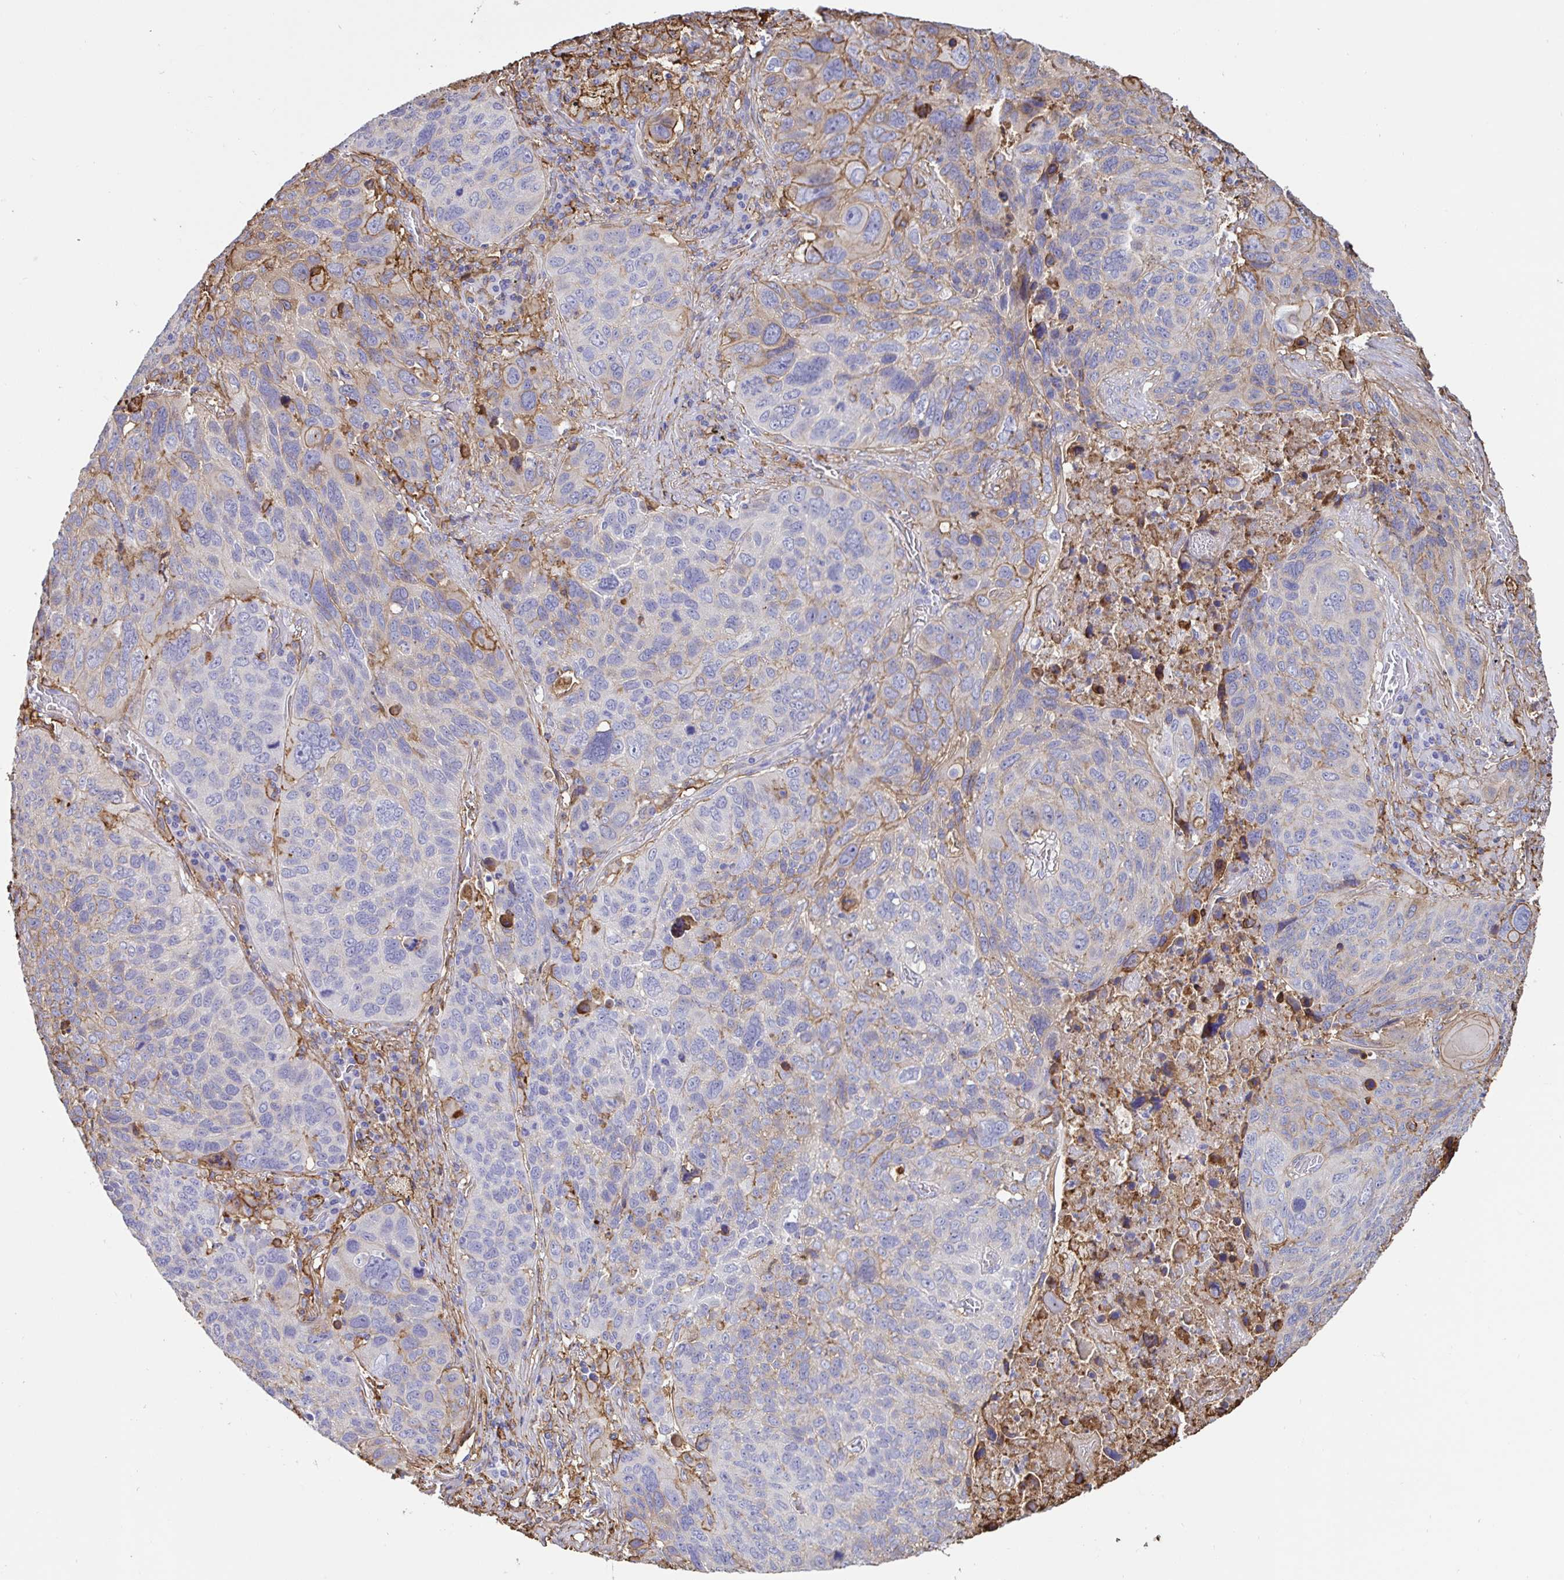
{"staining": {"intensity": "weak", "quantity": "25%-75%", "location": "cytoplasmic/membranous"}, "tissue": "lung cancer", "cell_type": "Tumor cells", "image_type": "cancer", "snomed": [{"axis": "morphology", "description": "Squamous cell carcinoma, NOS"}, {"axis": "topography", "description": "Lung"}], "caption": "Immunohistochemistry histopathology image of human lung cancer (squamous cell carcinoma) stained for a protein (brown), which reveals low levels of weak cytoplasmic/membranous expression in about 25%-75% of tumor cells.", "gene": "ANXA2", "patient": {"sex": "male", "age": 68}}